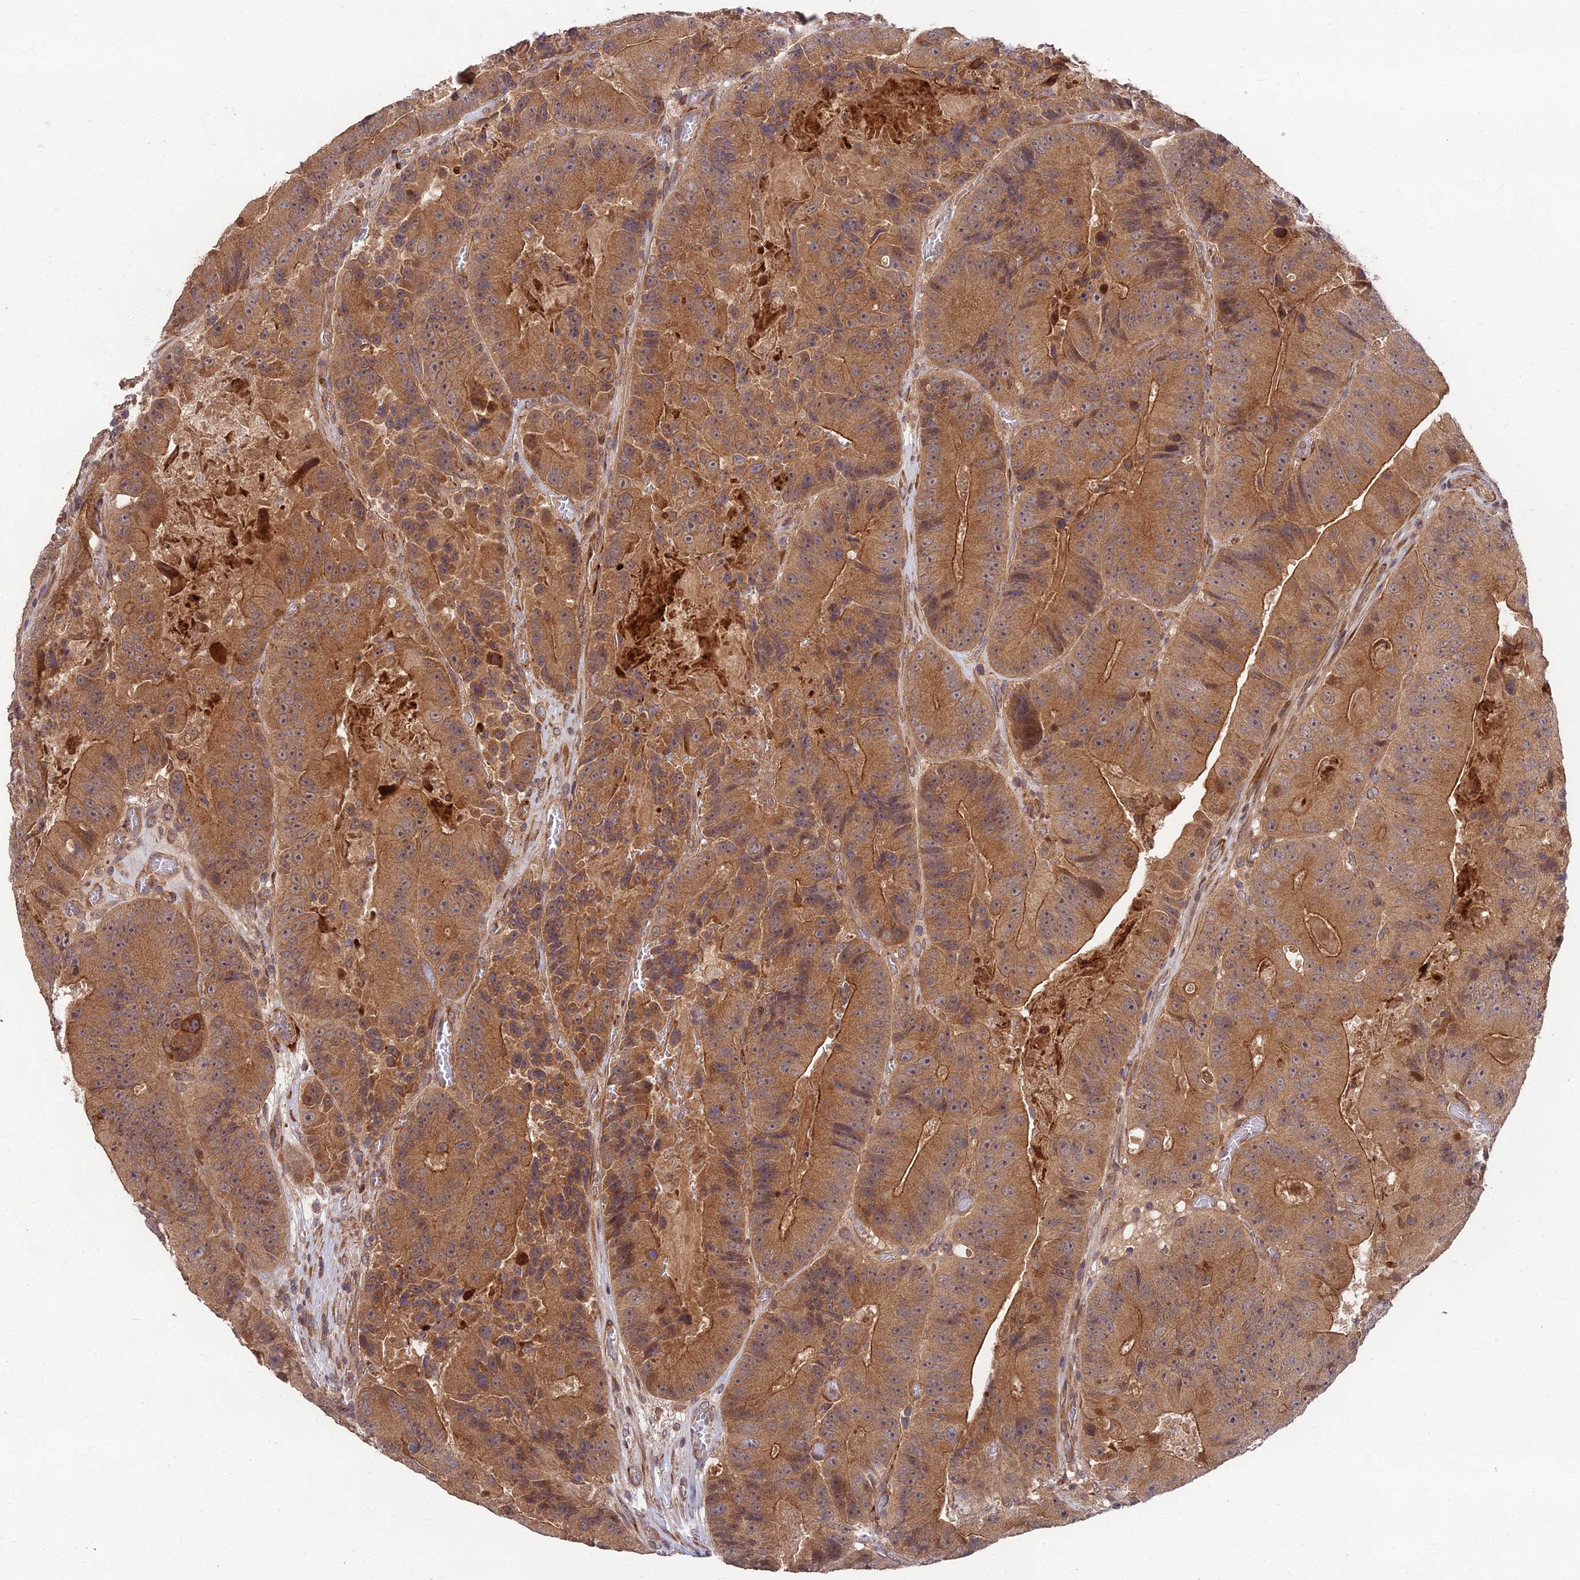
{"staining": {"intensity": "moderate", "quantity": ">75%", "location": "cytoplasmic/membranous"}, "tissue": "colorectal cancer", "cell_type": "Tumor cells", "image_type": "cancer", "snomed": [{"axis": "morphology", "description": "Adenocarcinoma, NOS"}, {"axis": "topography", "description": "Colon"}], "caption": "Colorectal cancer stained for a protein (brown) displays moderate cytoplasmic/membranous positive positivity in approximately >75% of tumor cells.", "gene": "MKKS", "patient": {"sex": "female", "age": 86}}